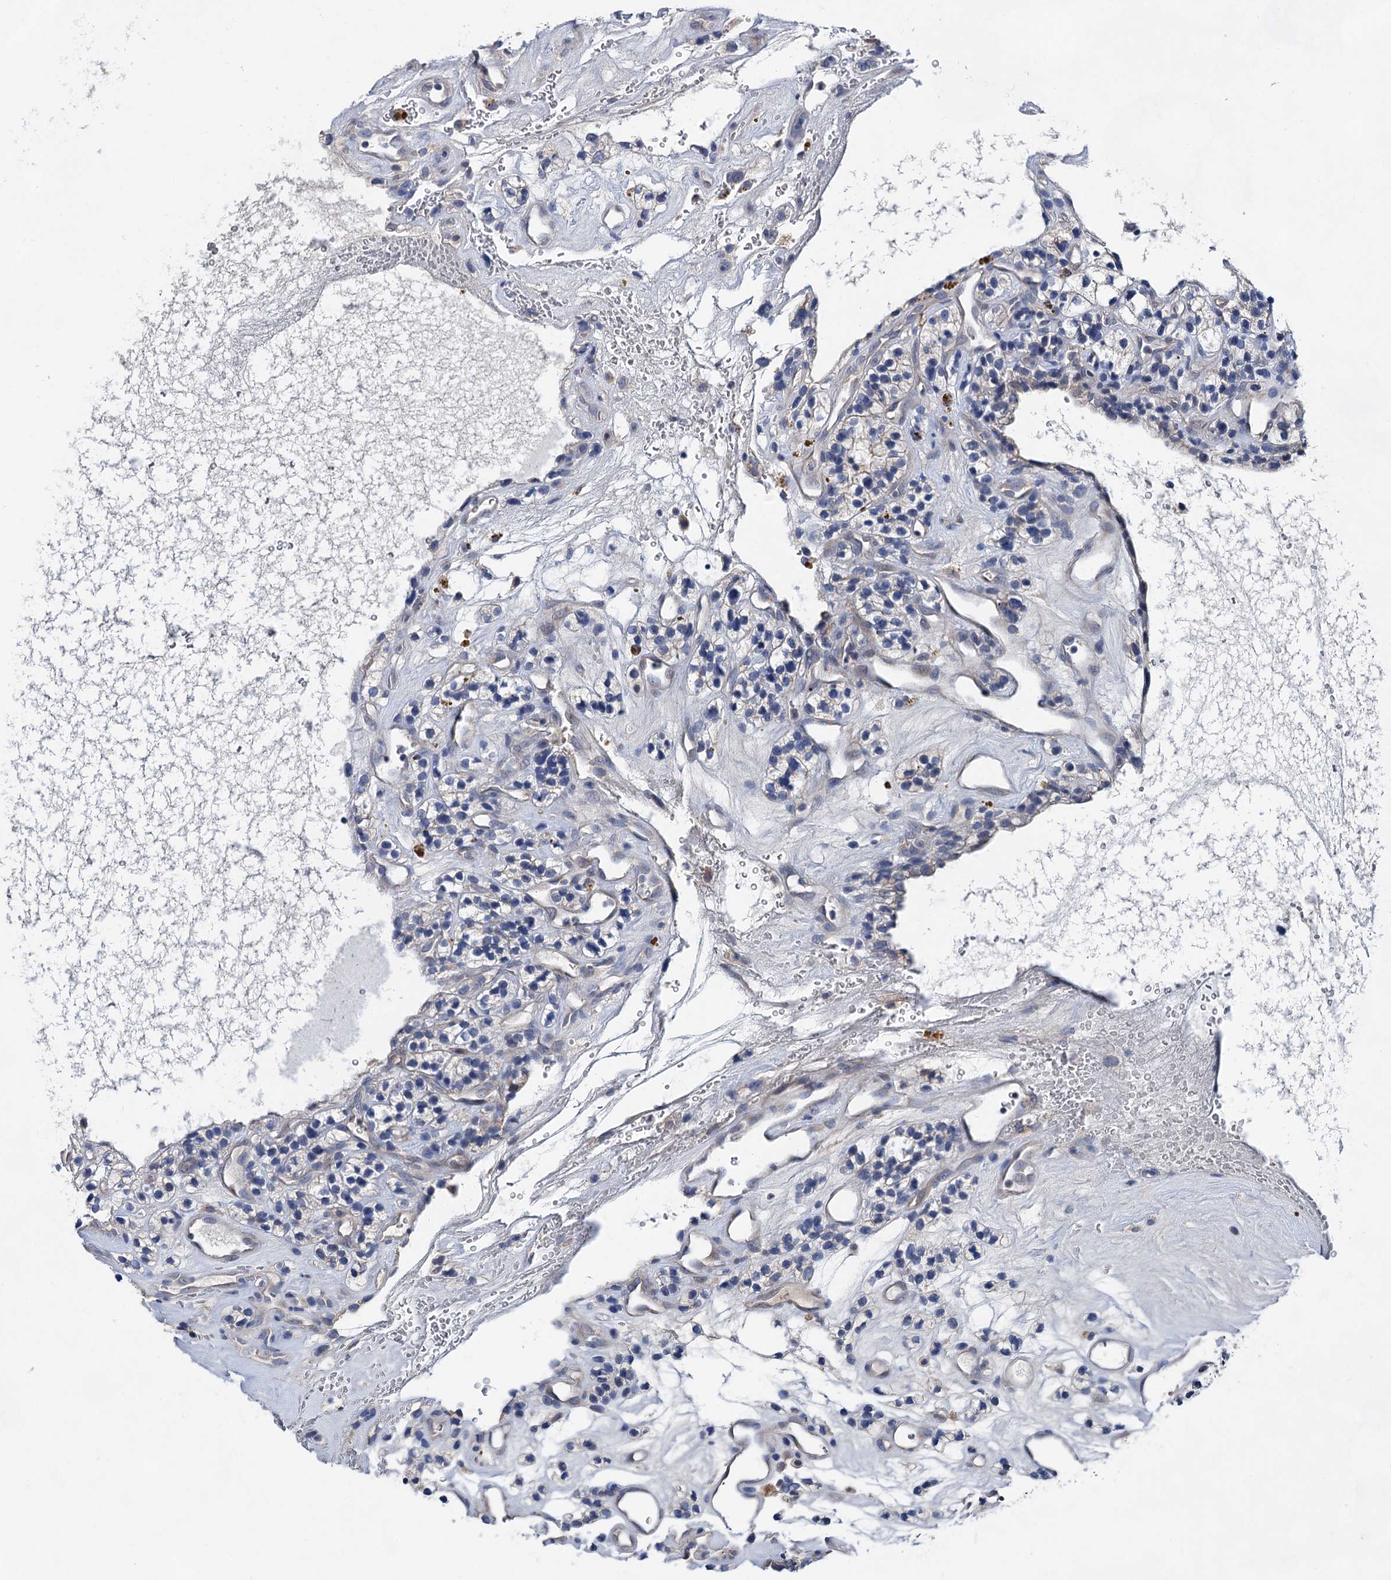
{"staining": {"intensity": "weak", "quantity": "<25%", "location": "cytoplasmic/membranous"}, "tissue": "renal cancer", "cell_type": "Tumor cells", "image_type": "cancer", "snomed": [{"axis": "morphology", "description": "Adenocarcinoma, NOS"}, {"axis": "topography", "description": "Kidney"}], "caption": "There is no significant expression in tumor cells of renal cancer. (Brightfield microscopy of DAB immunohistochemistry at high magnification).", "gene": "MORN3", "patient": {"sex": "female", "age": 57}}